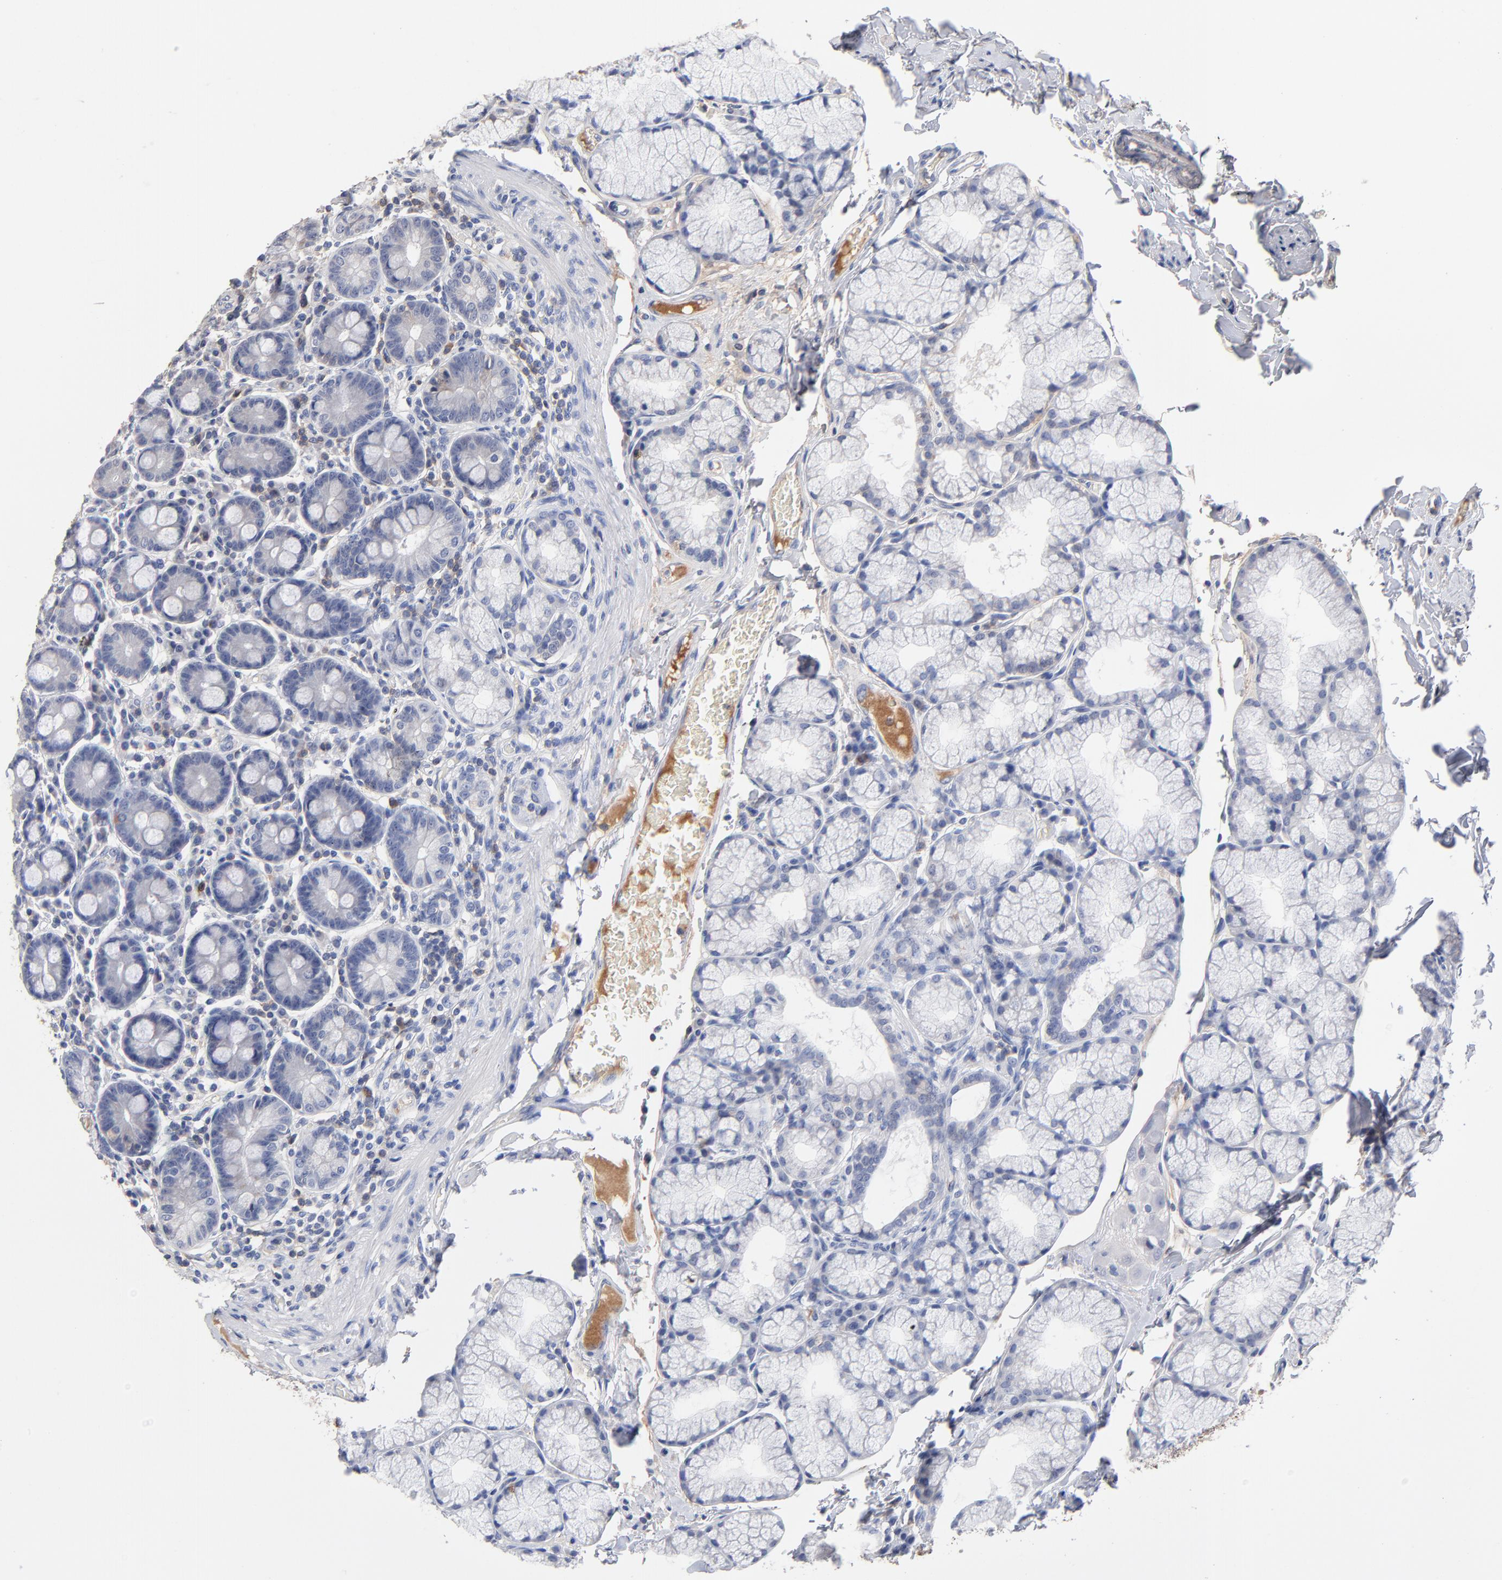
{"staining": {"intensity": "negative", "quantity": "none", "location": "none"}, "tissue": "duodenum", "cell_type": "Glandular cells", "image_type": "normal", "snomed": [{"axis": "morphology", "description": "Normal tissue, NOS"}, {"axis": "topography", "description": "Duodenum"}], "caption": "Unremarkable duodenum was stained to show a protein in brown. There is no significant staining in glandular cells. (DAB IHC with hematoxylin counter stain).", "gene": "TRAT1", "patient": {"sex": "male", "age": 50}}